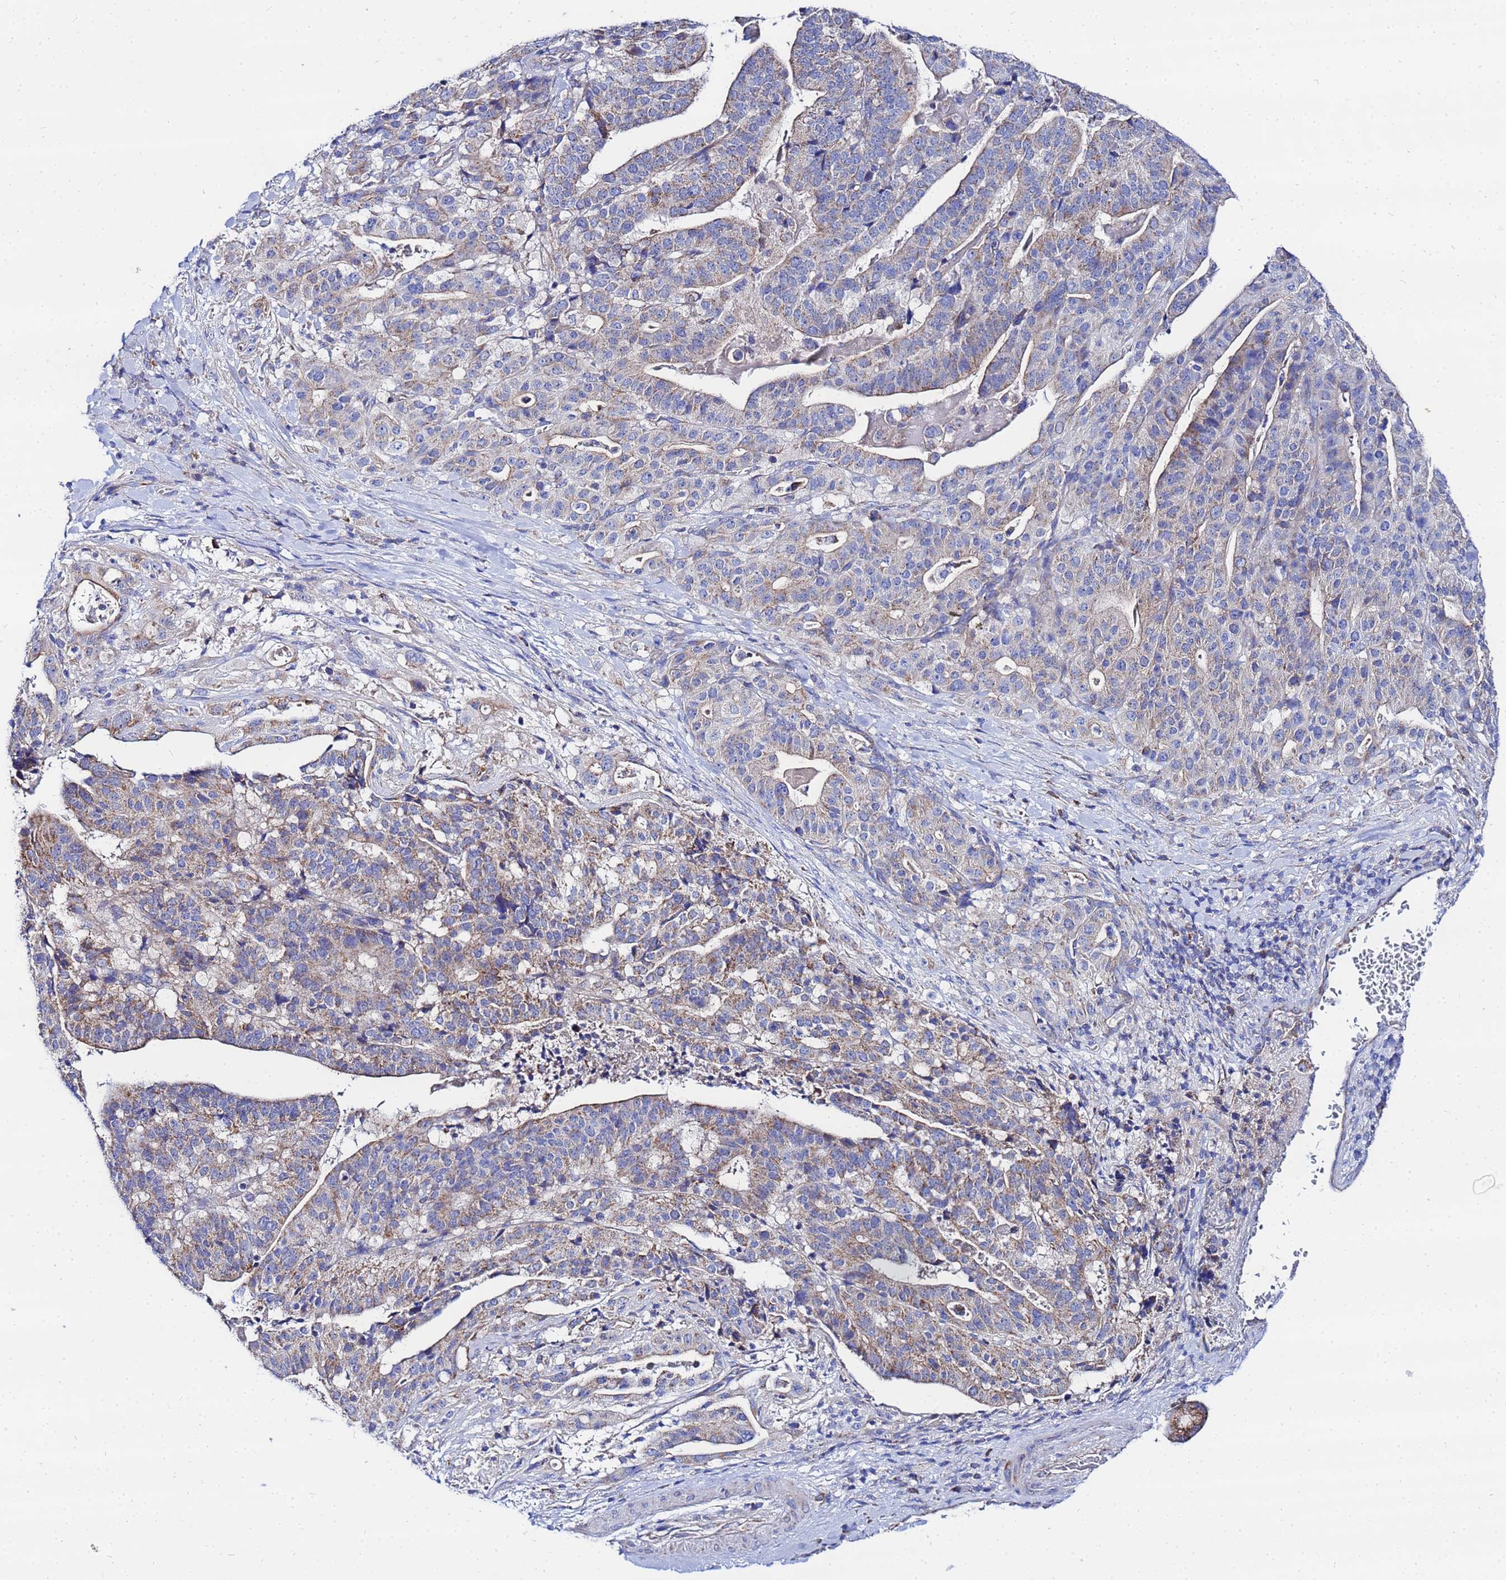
{"staining": {"intensity": "weak", "quantity": ">75%", "location": "cytoplasmic/membranous"}, "tissue": "stomach cancer", "cell_type": "Tumor cells", "image_type": "cancer", "snomed": [{"axis": "morphology", "description": "Adenocarcinoma, NOS"}, {"axis": "topography", "description": "Stomach"}], "caption": "The micrograph reveals a brown stain indicating the presence of a protein in the cytoplasmic/membranous of tumor cells in stomach cancer.", "gene": "FAHD2A", "patient": {"sex": "male", "age": 48}}